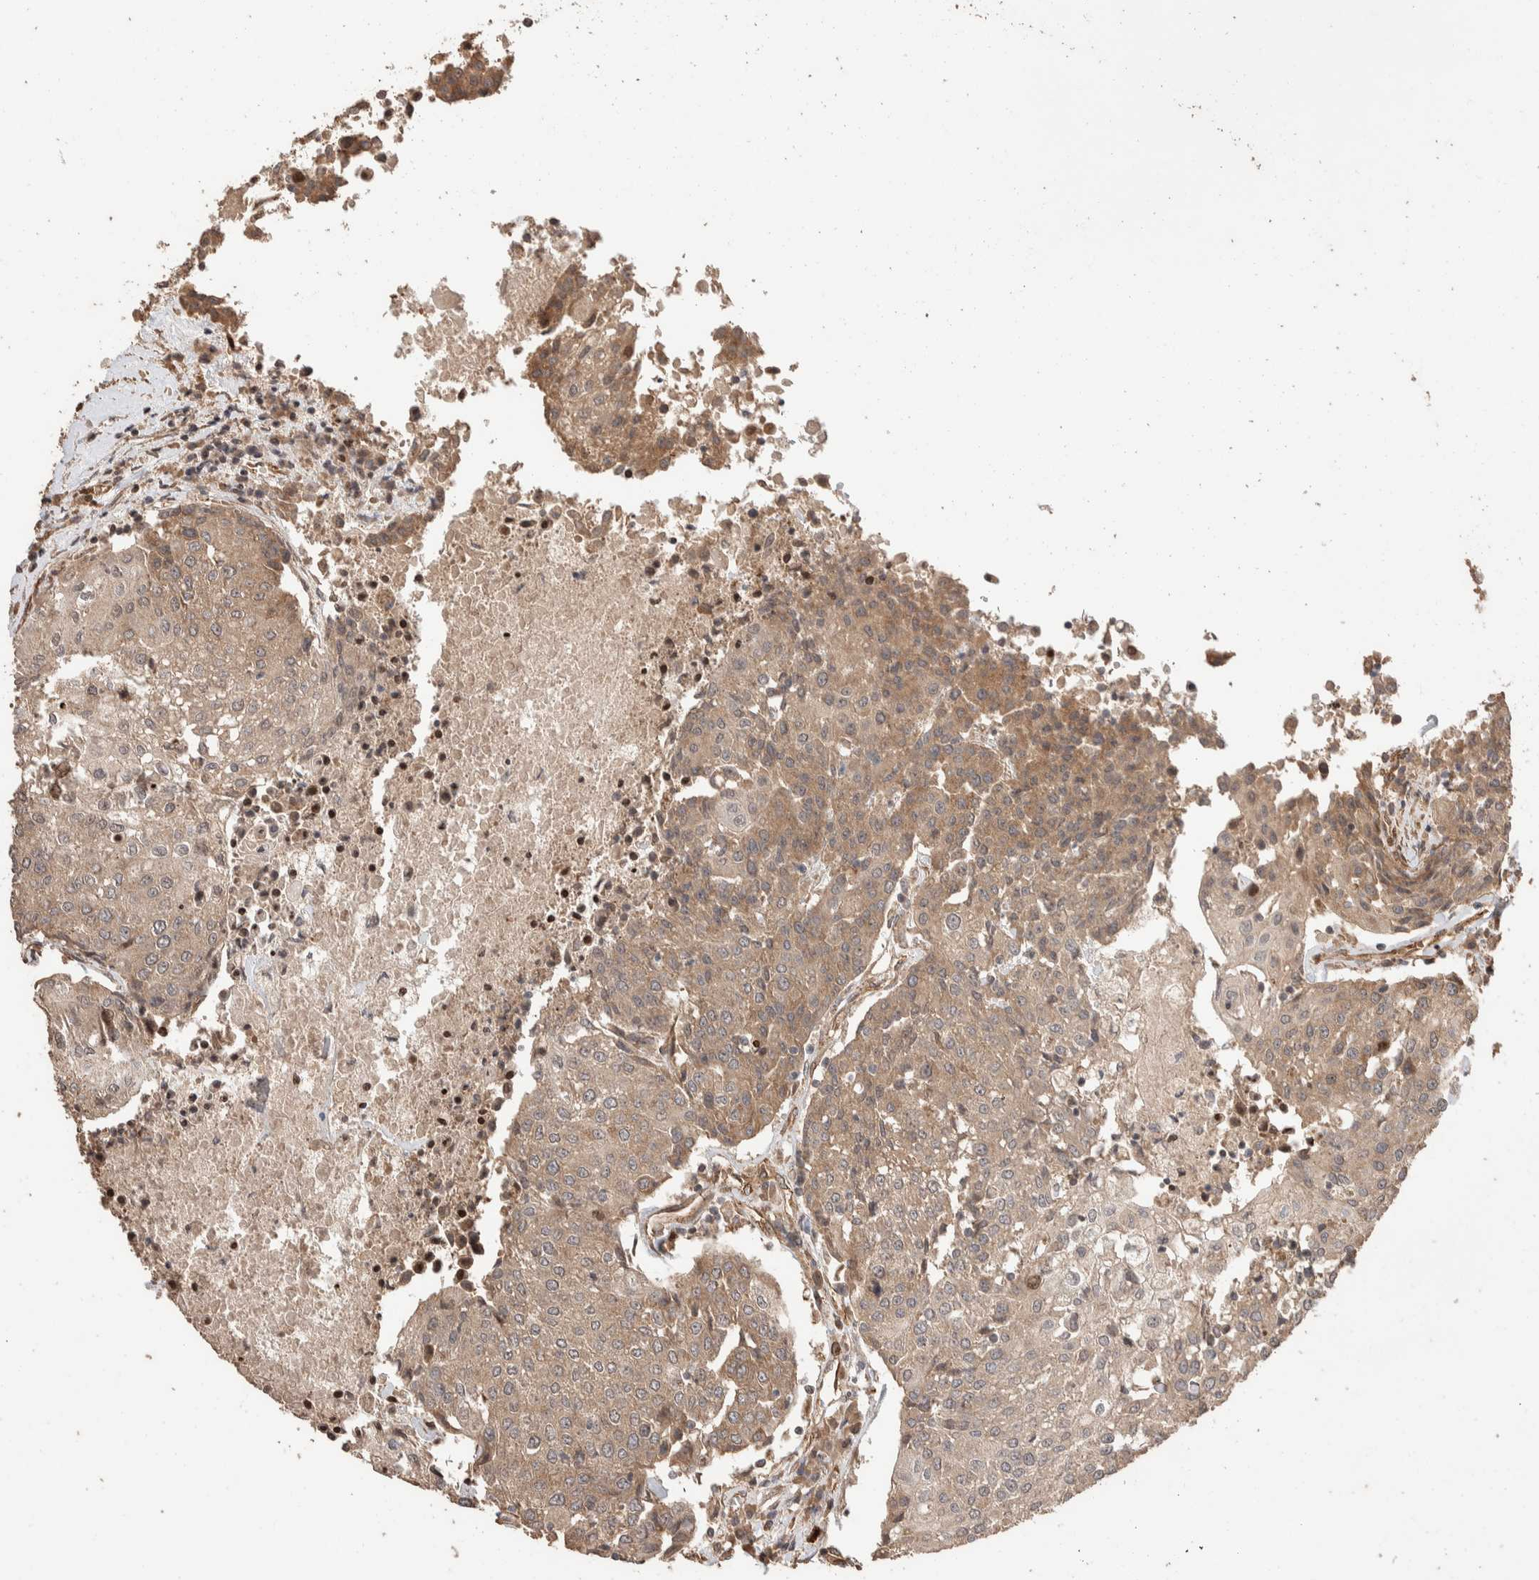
{"staining": {"intensity": "moderate", "quantity": ">75%", "location": "cytoplasmic/membranous"}, "tissue": "urothelial cancer", "cell_type": "Tumor cells", "image_type": "cancer", "snomed": [{"axis": "morphology", "description": "Urothelial carcinoma, High grade"}, {"axis": "topography", "description": "Urinary bladder"}], "caption": "A brown stain highlights moderate cytoplasmic/membranous positivity of a protein in human urothelial cancer tumor cells.", "gene": "ERC1", "patient": {"sex": "female", "age": 85}}